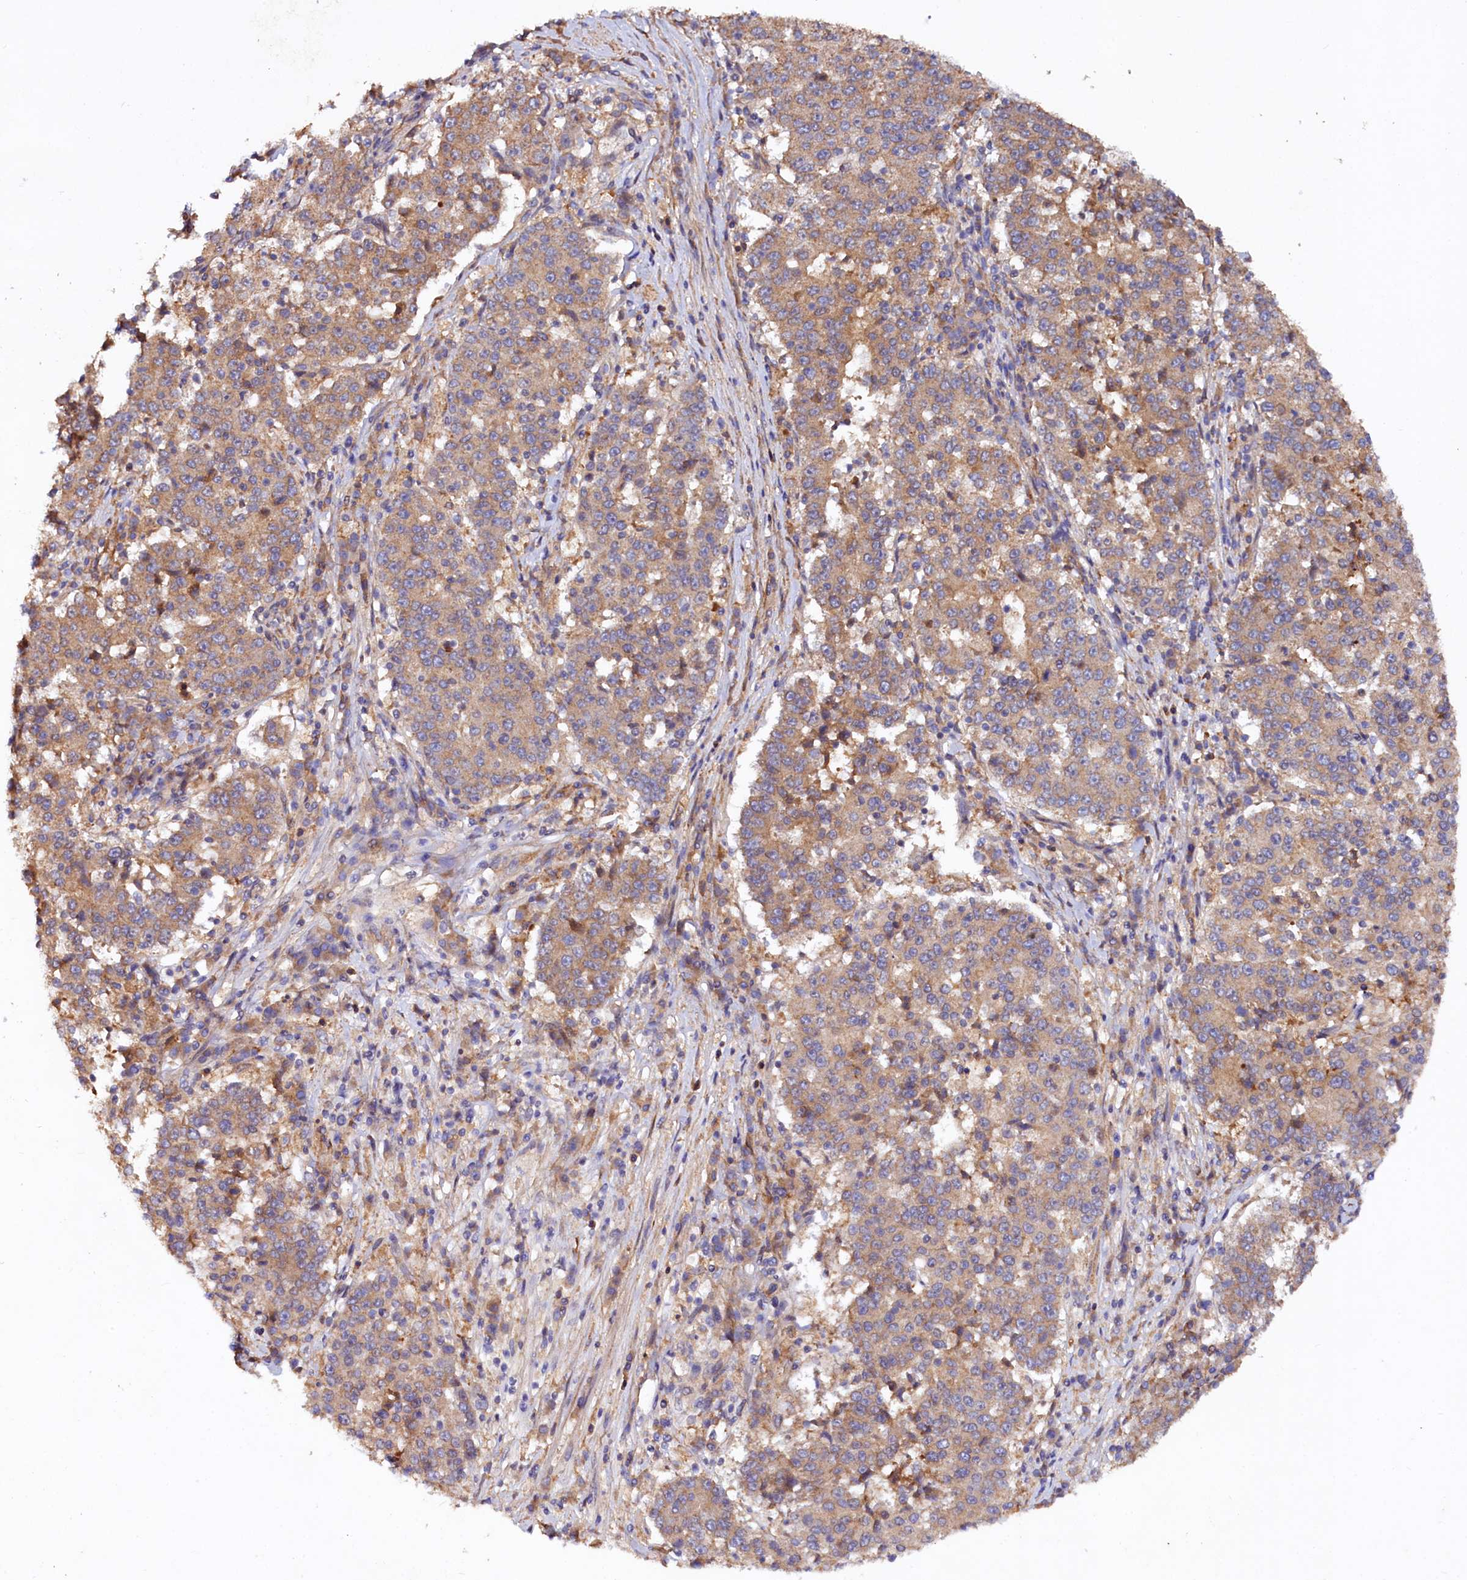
{"staining": {"intensity": "moderate", "quantity": ">75%", "location": "cytoplasmic/membranous"}, "tissue": "stomach cancer", "cell_type": "Tumor cells", "image_type": "cancer", "snomed": [{"axis": "morphology", "description": "Adenocarcinoma, NOS"}, {"axis": "topography", "description": "Stomach"}], "caption": "Immunohistochemistry (DAB (3,3'-diaminobenzidine)) staining of stomach cancer reveals moderate cytoplasmic/membranous protein positivity in about >75% of tumor cells.", "gene": "ETFBKMT", "patient": {"sex": "male", "age": 59}}